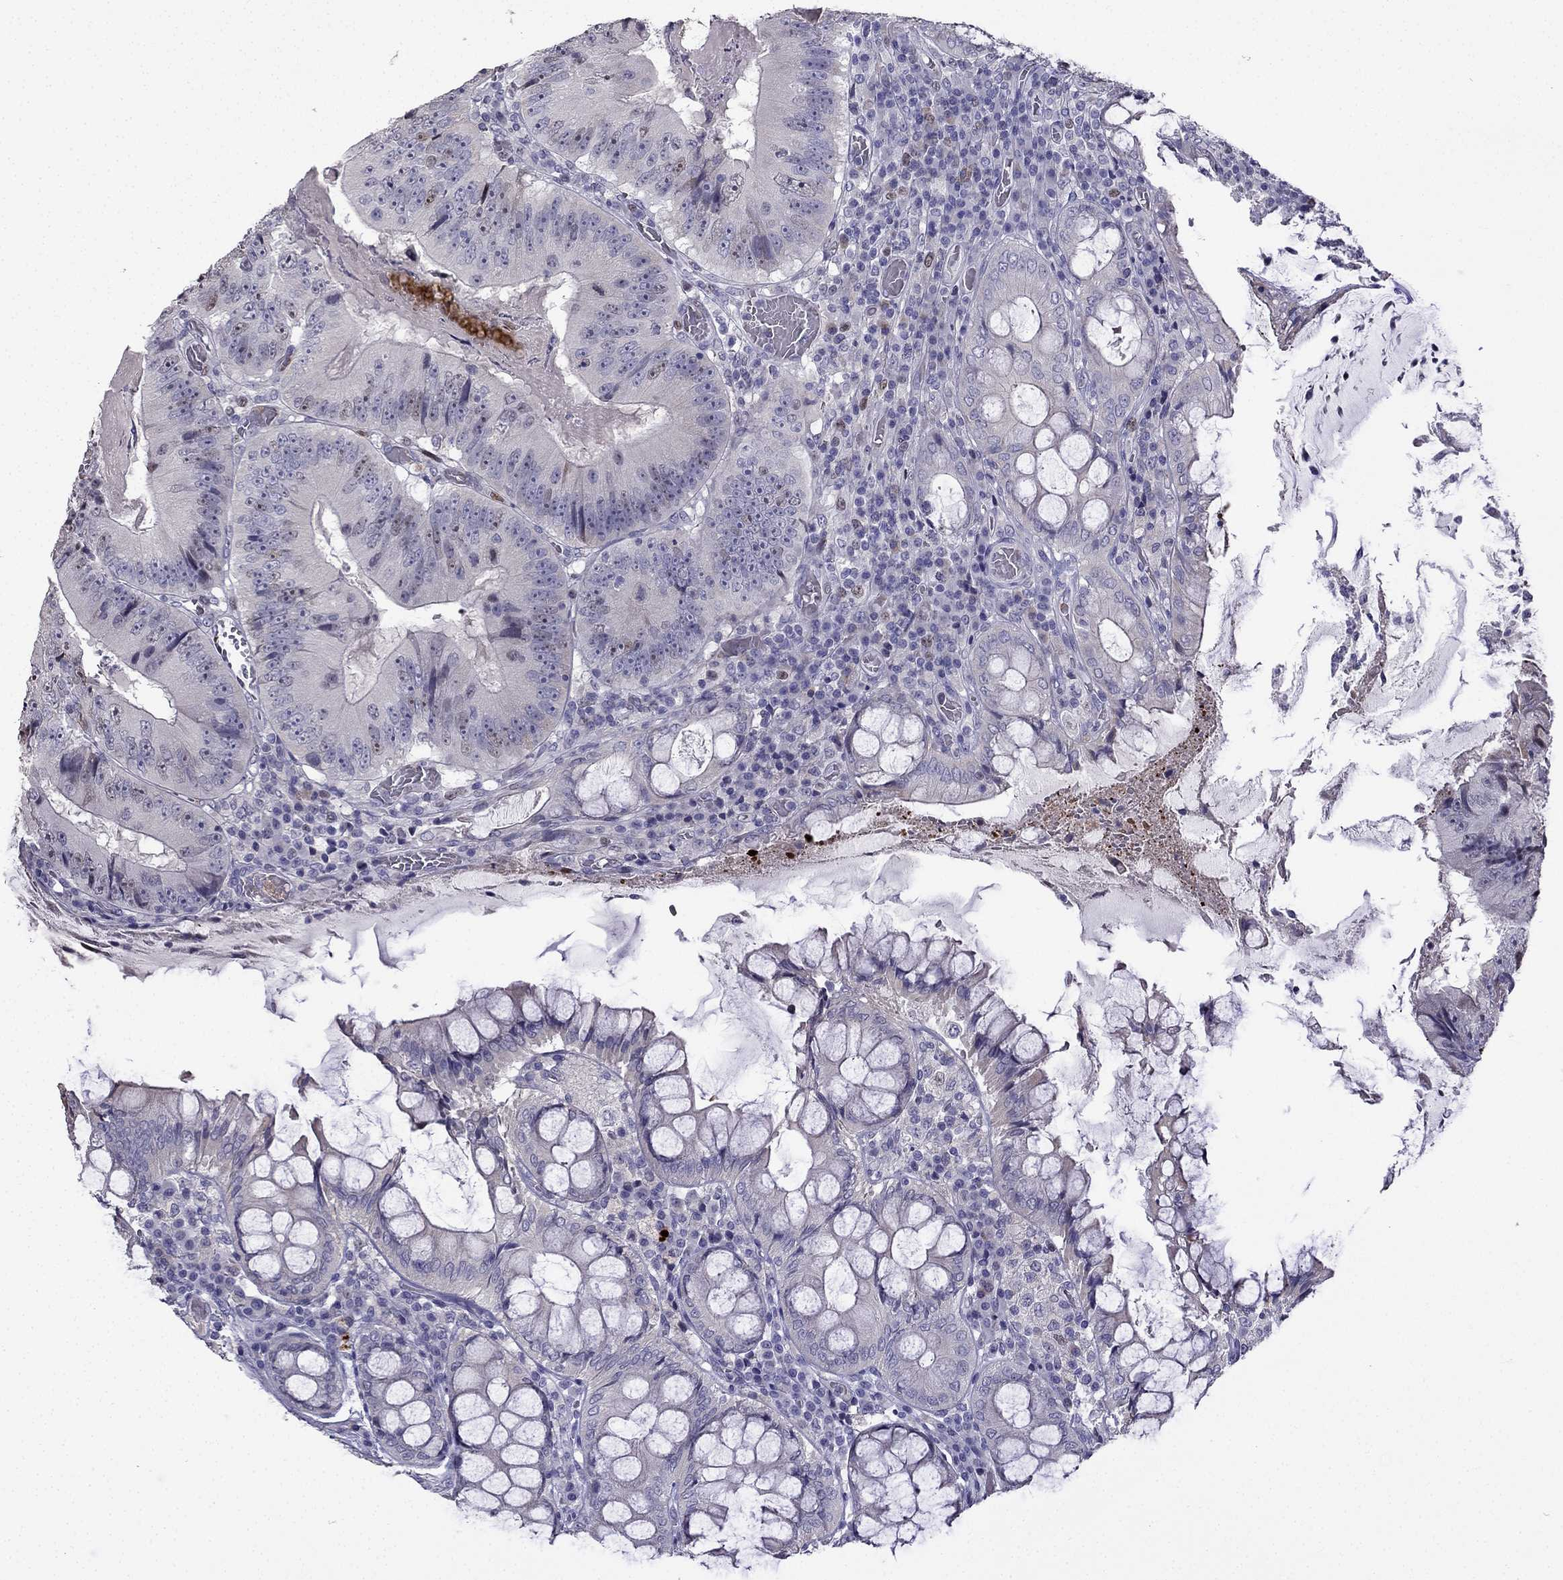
{"staining": {"intensity": "weak", "quantity": "<25%", "location": "nuclear"}, "tissue": "colorectal cancer", "cell_type": "Tumor cells", "image_type": "cancer", "snomed": [{"axis": "morphology", "description": "Adenocarcinoma, NOS"}, {"axis": "topography", "description": "Colon"}], "caption": "A high-resolution image shows immunohistochemistry staining of colorectal cancer, which reveals no significant staining in tumor cells.", "gene": "UHRF1", "patient": {"sex": "female", "age": 86}}